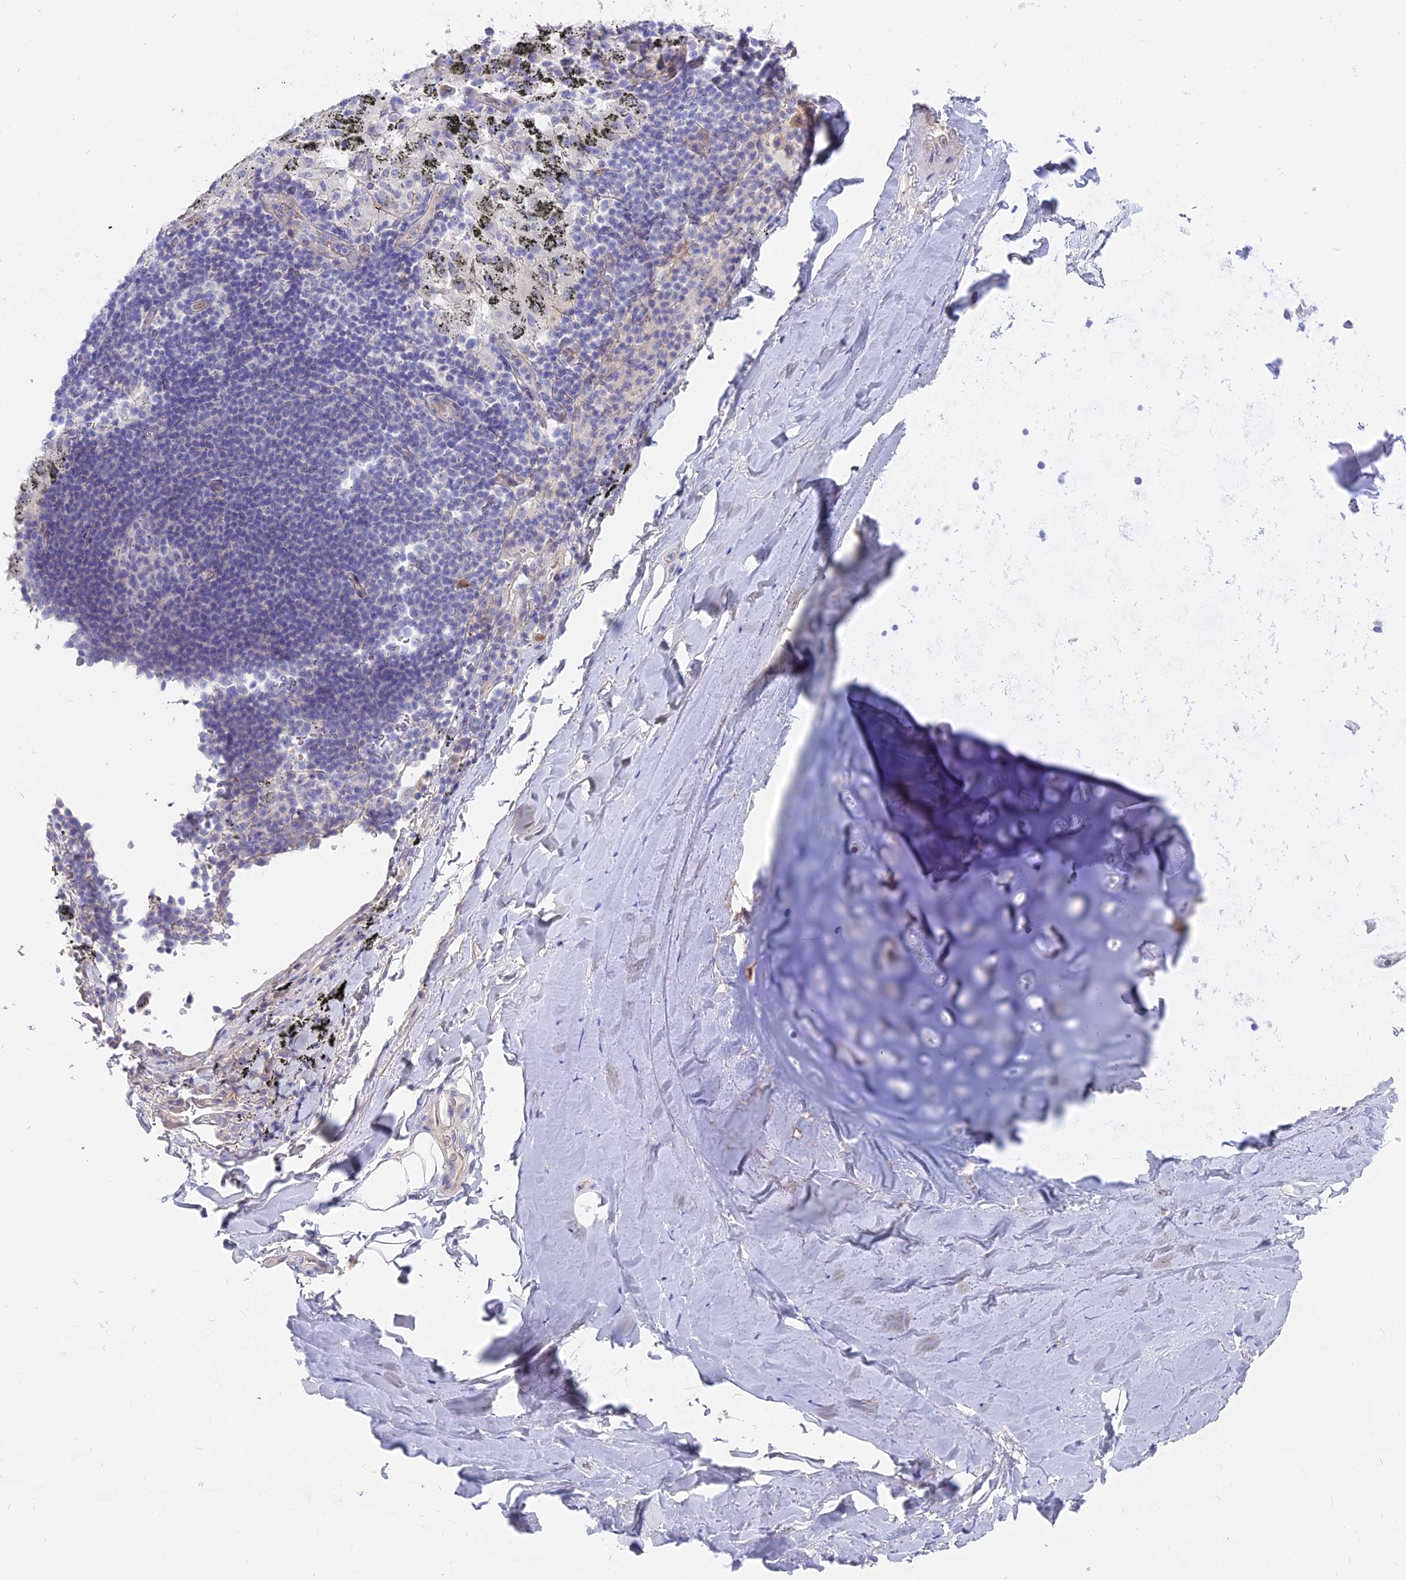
{"staining": {"intensity": "negative", "quantity": "none", "location": "none"}, "tissue": "adipose tissue", "cell_type": "Adipocytes", "image_type": "normal", "snomed": [{"axis": "morphology", "description": "Normal tissue, NOS"}, {"axis": "topography", "description": "Lymph node"}, {"axis": "topography", "description": "Bronchus"}], "caption": "Adipocytes show no significant protein positivity in normal adipose tissue. Brightfield microscopy of immunohistochemistry stained with DAB (3,3'-diaminobenzidine) (brown) and hematoxylin (blue), captured at high magnification.", "gene": "MBD3L1", "patient": {"sex": "male", "age": 63}}